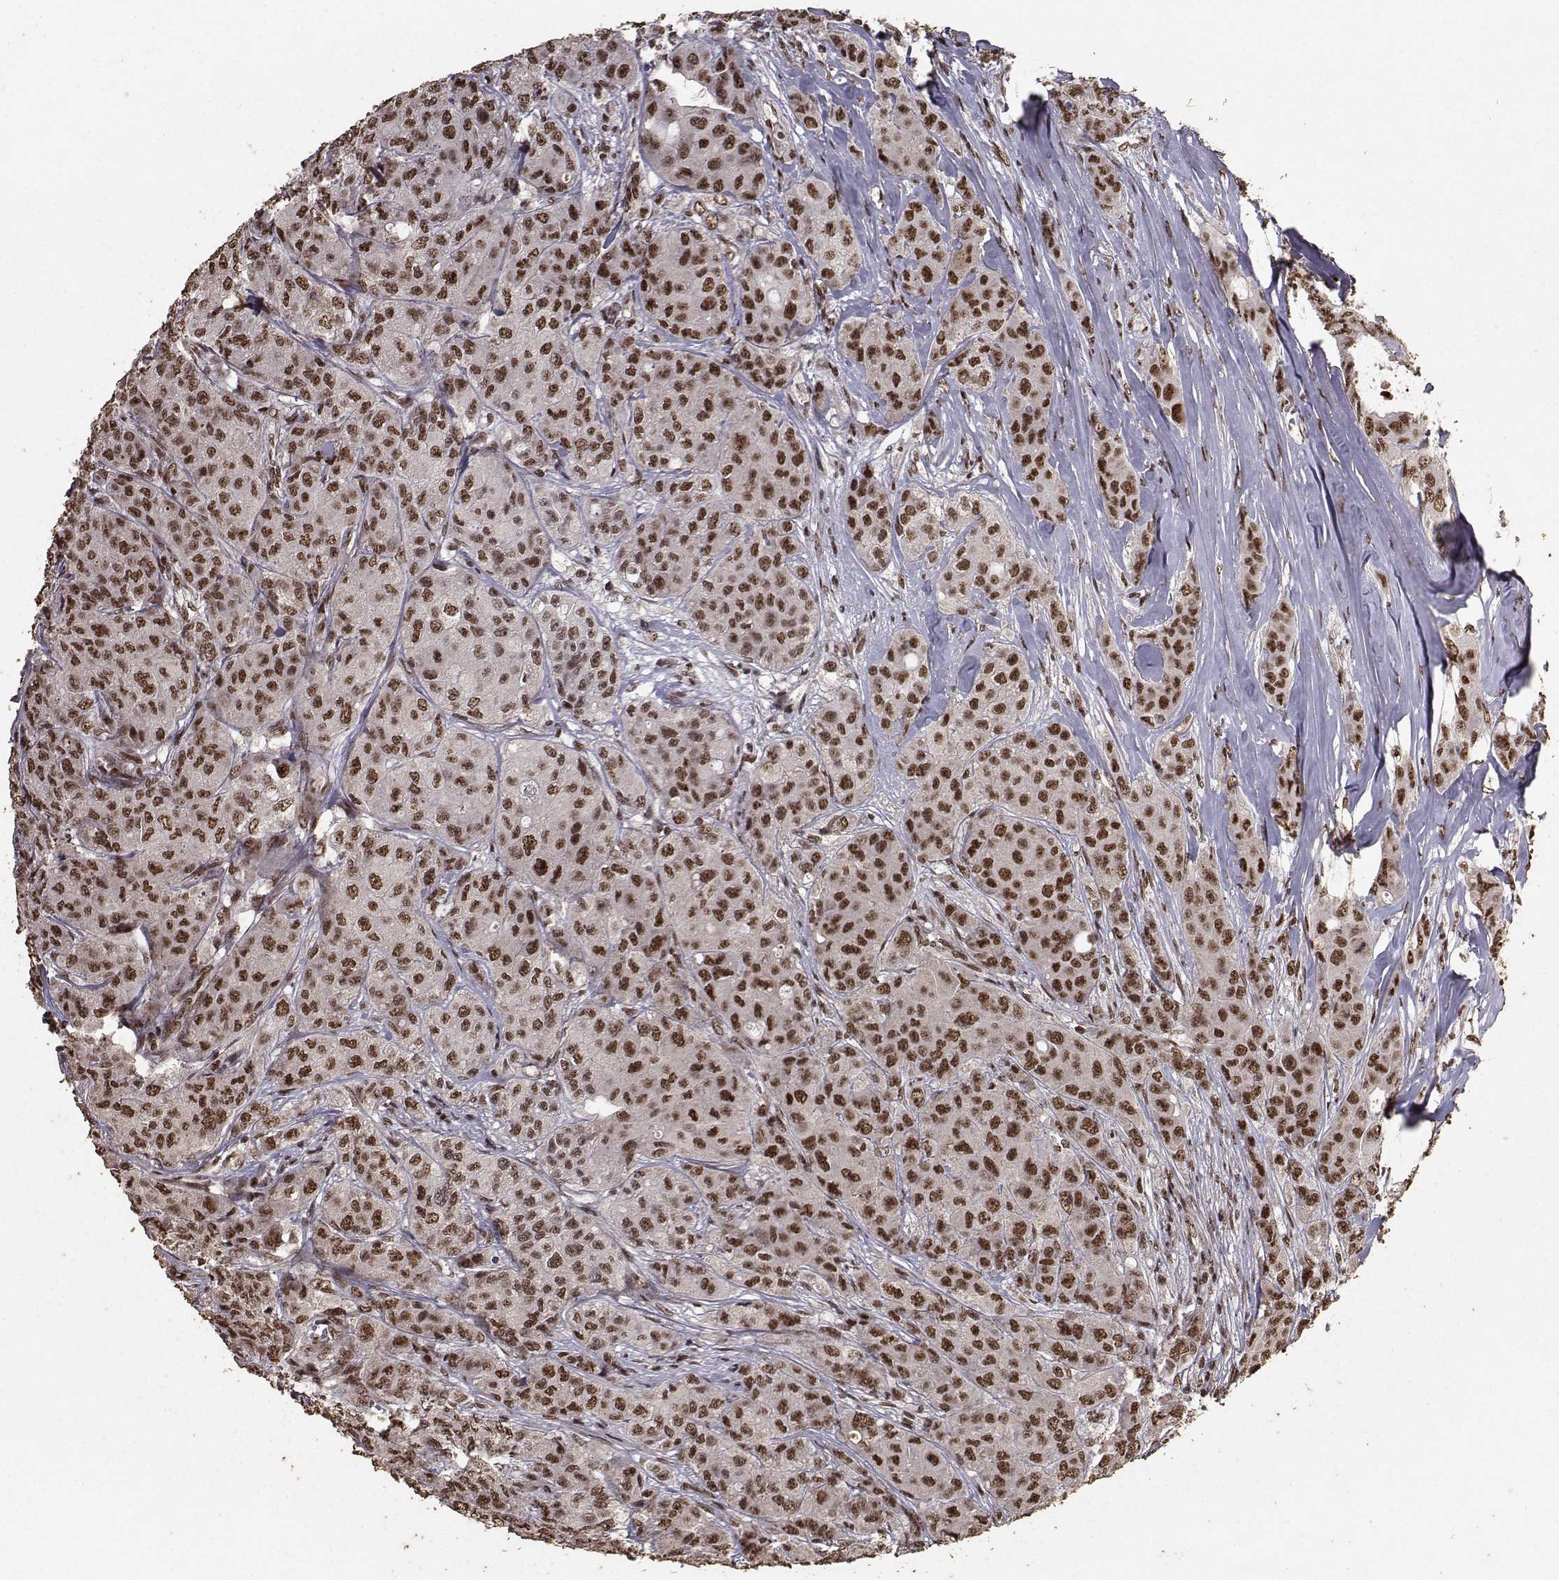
{"staining": {"intensity": "strong", "quantity": ">75%", "location": "cytoplasmic/membranous,nuclear"}, "tissue": "breast cancer", "cell_type": "Tumor cells", "image_type": "cancer", "snomed": [{"axis": "morphology", "description": "Duct carcinoma"}, {"axis": "topography", "description": "Breast"}], "caption": "IHC (DAB (3,3'-diaminobenzidine)) staining of invasive ductal carcinoma (breast) demonstrates strong cytoplasmic/membranous and nuclear protein positivity in about >75% of tumor cells.", "gene": "SF1", "patient": {"sex": "female", "age": 43}}